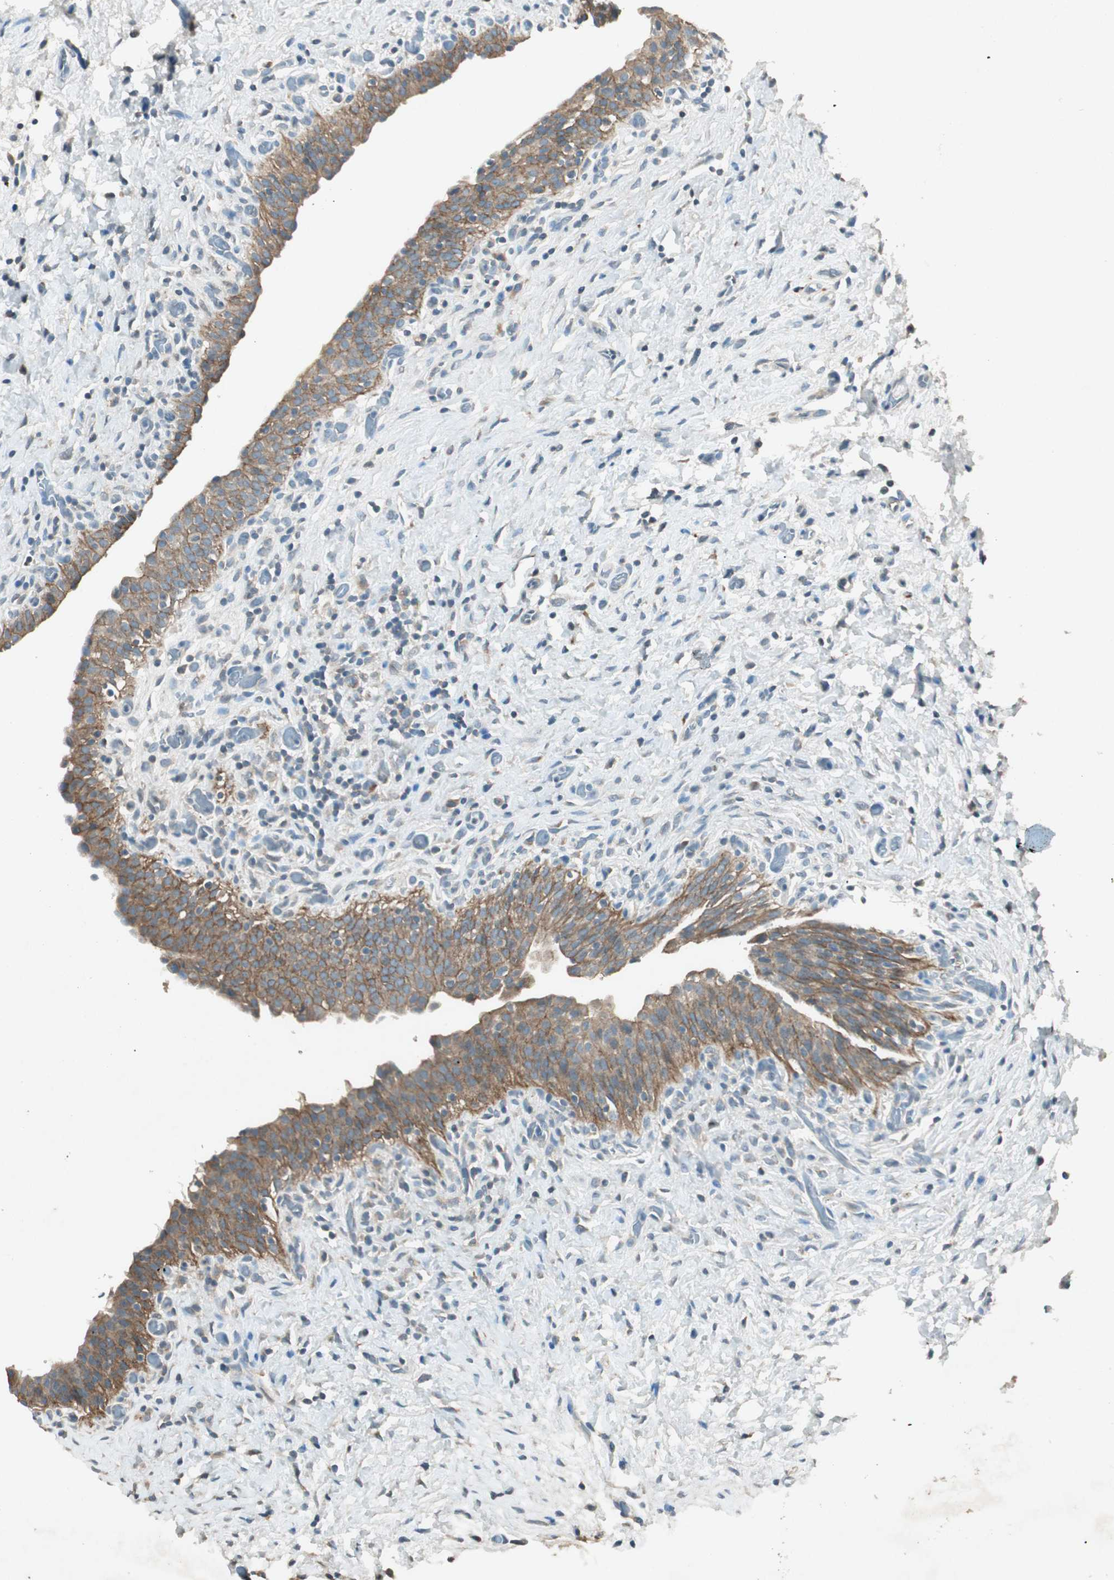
{"staining": {"intensity": "moderate", "quantity": ">75%", "location": "cytoplasmic/membranous"}, "tissue": "urinary bladder", "cell_type": "Urothelial cells", "image_type": "normal", "snomed": [{"axis": "morphology", "description": "Normal tissue, NOS"}, {"axis": "topography", "description": "Urinary bladder"}], "caption": "Immunohistochemical staining of benign human urinary bladder displays medium levels of moderate cytoplasmic/membranous positivity in about >75% of urothelial cells.", "gene": "NKAIN1", "patient": {"sex": "male", "age": 51}}